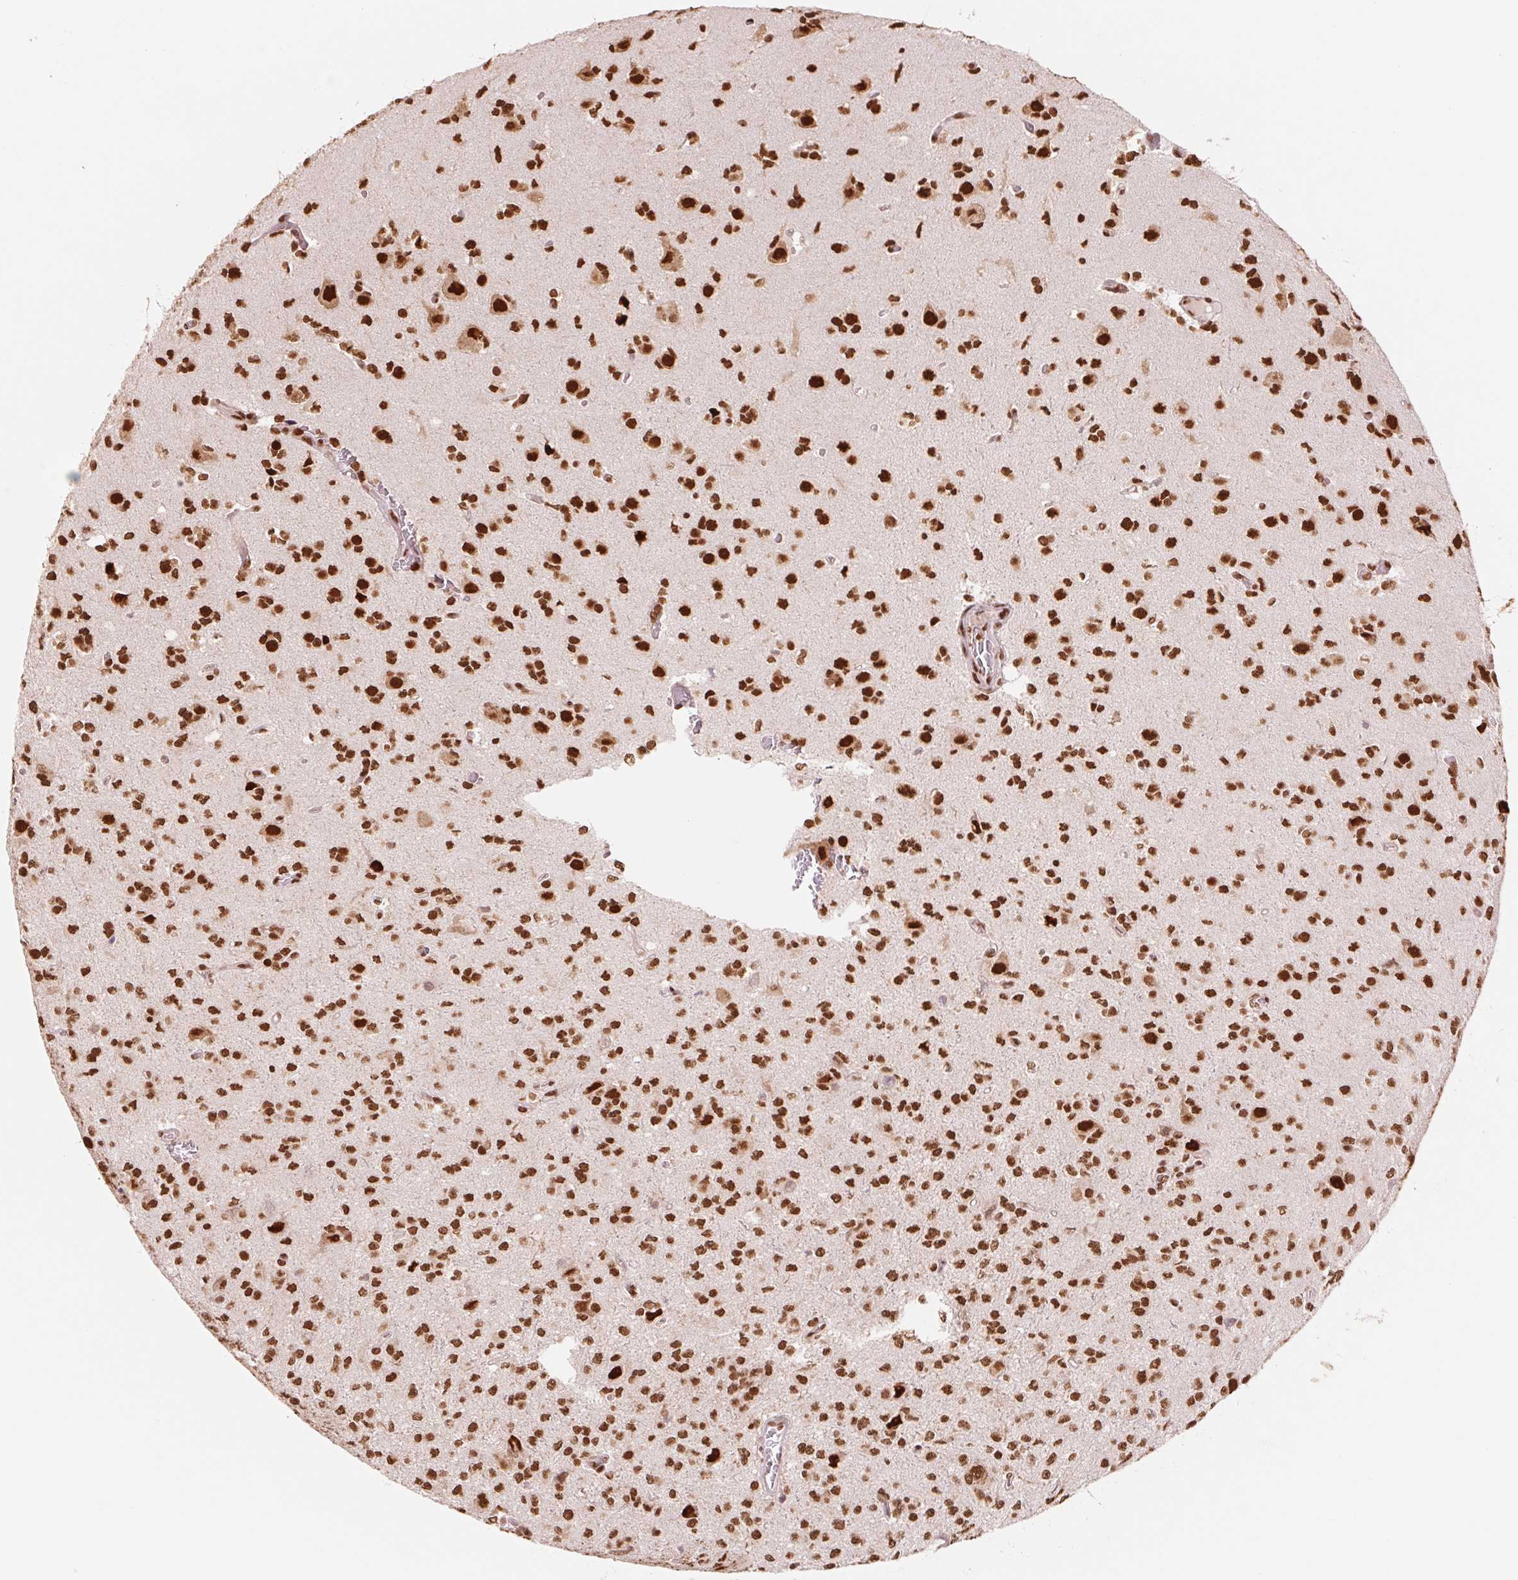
{"staining": {"intensity": "strong", "quantity": ">75%", "location": "nuclear"}, "tissue": "glioma", "cell_type": "Tumor cells", "image_type": "cancer", "snomed": [{"axis": "morphology", "description": "Glioma, malignant, Low grade"}, {"axis": "topography", "description": "Brain"}], "caption": "Protein expression analysis of human glioma reveals strong nuclear positivity in approximately >75% of tumor cells.", "gene": "TTLL9", "patient": {"sex": "male", "age": 27}}